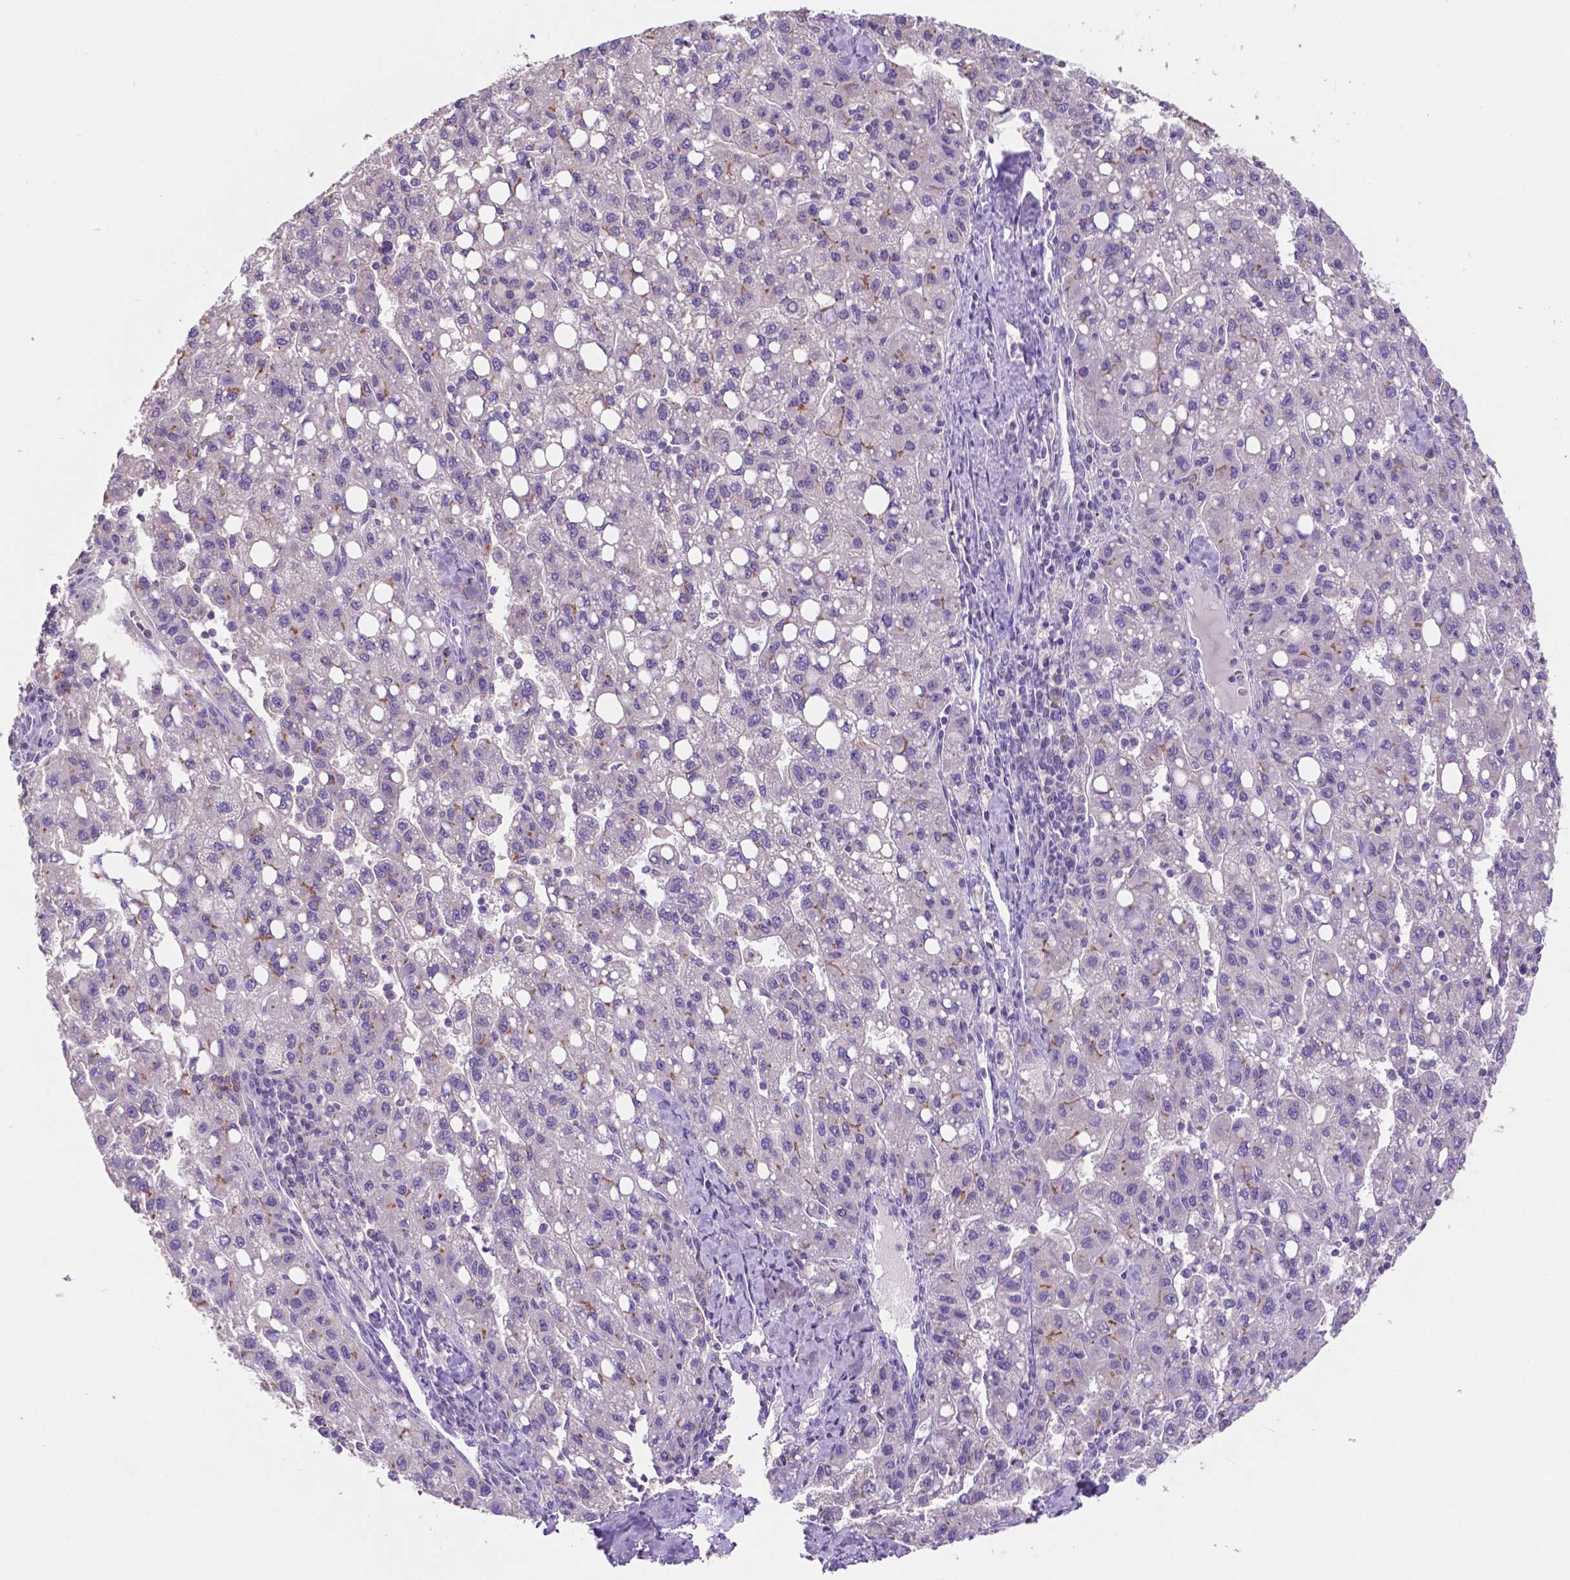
{"staining": {"intensity": "weak", "quantity": "<25%", "location": "cytoplasmic/membranous"}, "tissue": "liver cancer", "cell_type": "Tumor cells", "image_type": "cancer", "snomed": [{"axis": "morphology", "description": "Carcinoma, Hepatocellular, NOS"}, {"axis": "topography", "description": "Liver"}], "caption": "Tumor cells show no significant protein staining in liver cancer.", "gene": "PRPS2", "patient": {"sex": "female", "age": 82}}